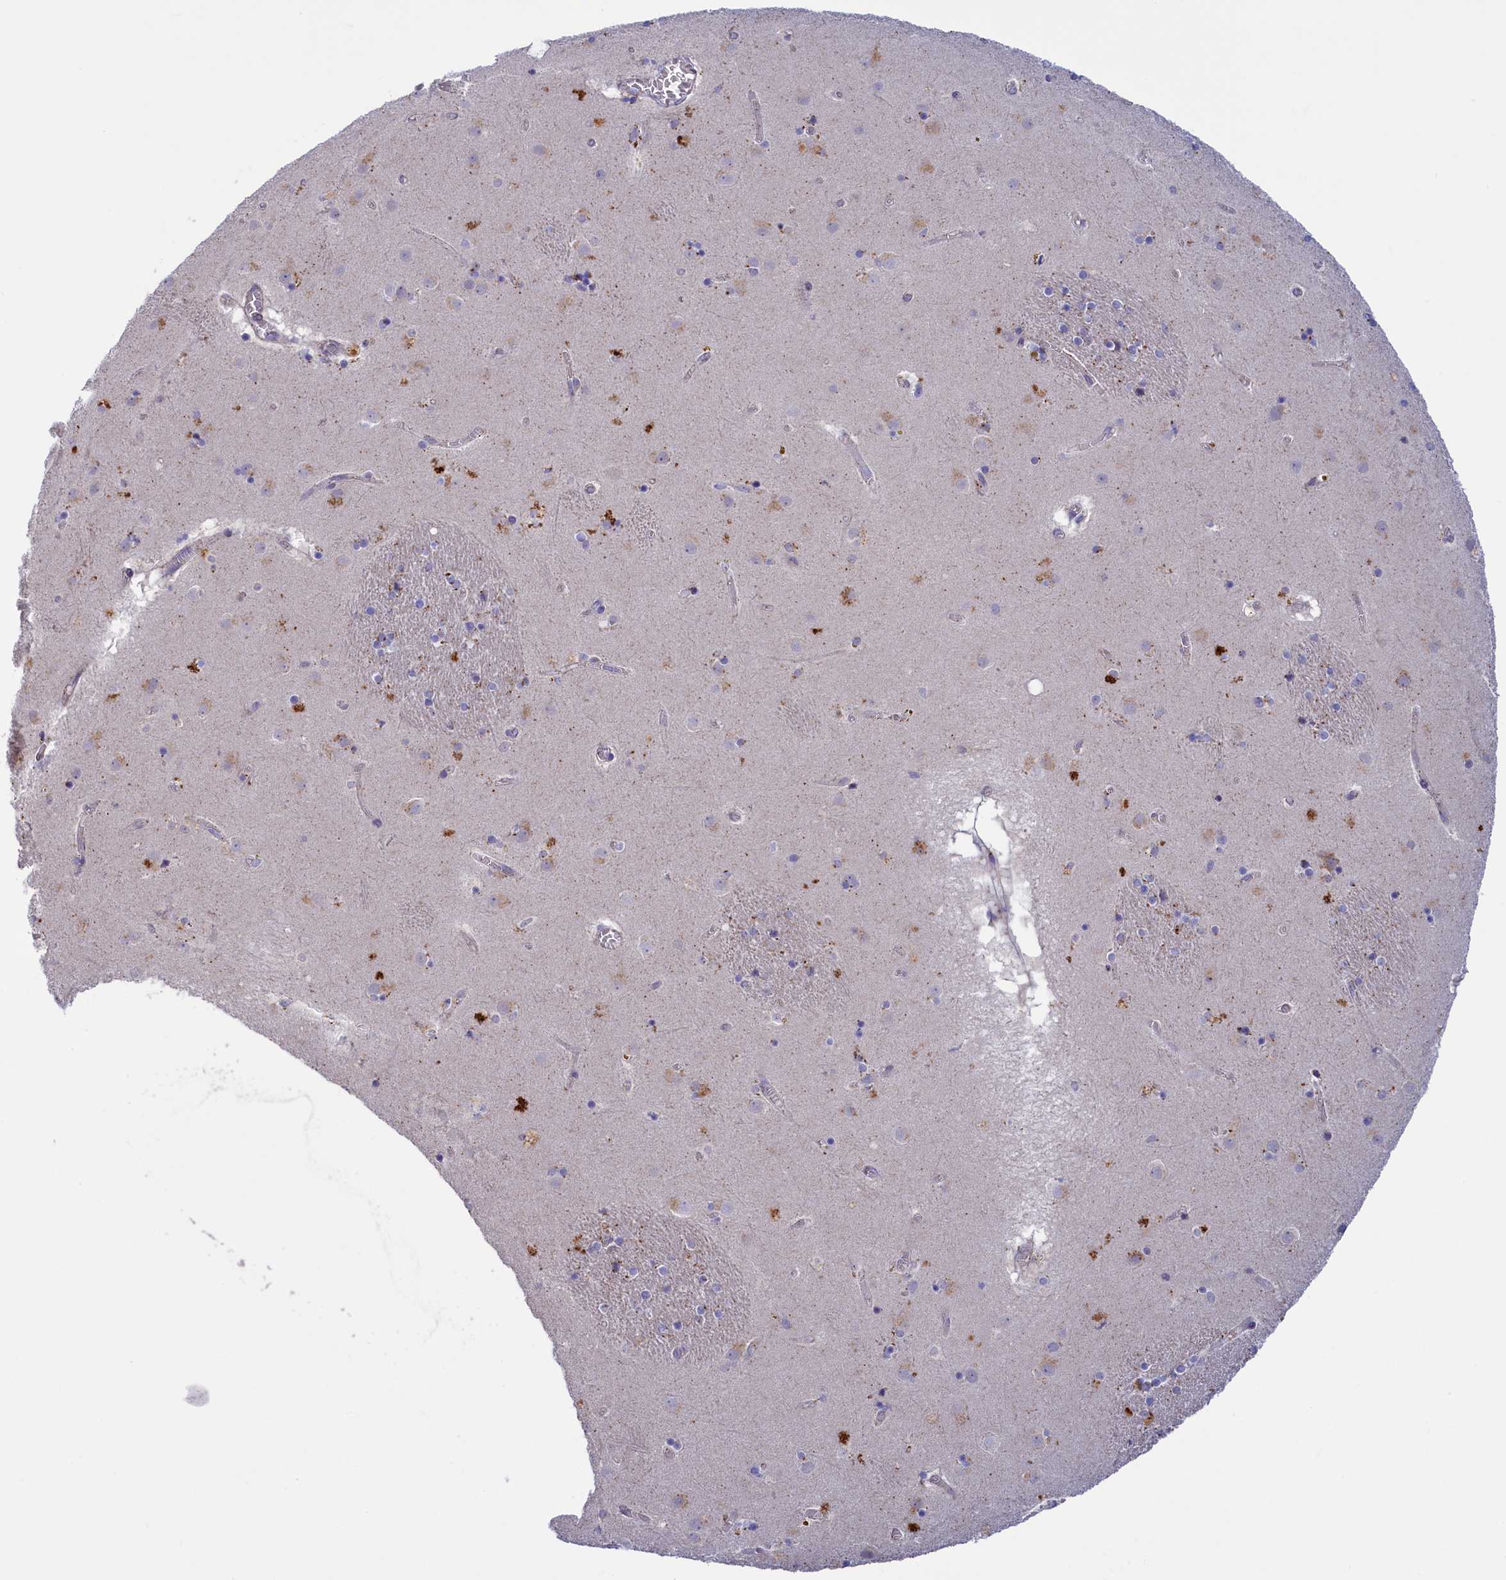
{"staining": {"intensity": "negative", "quantity": "none", "location": "none"}, "tissue": "caudate", "cell_type": "Glial cells", "image_type": "normal", "snomed": [{"axis": "morphology", "description": "Normal tissue, NOS"}, {"axis": "topography", "description": "Lateral ventricle wall"}], "caption": "Unremarkable caudate was stained to show a protein in brown. There is no significant staining in glial cells. Brightfield microscopy of immunohistochemistry stained with DAB (brown) and hematoxylin (blue), captured at high magnification.", "gene": "HYKK", "patient": {"sex": "male", "age": 70}}